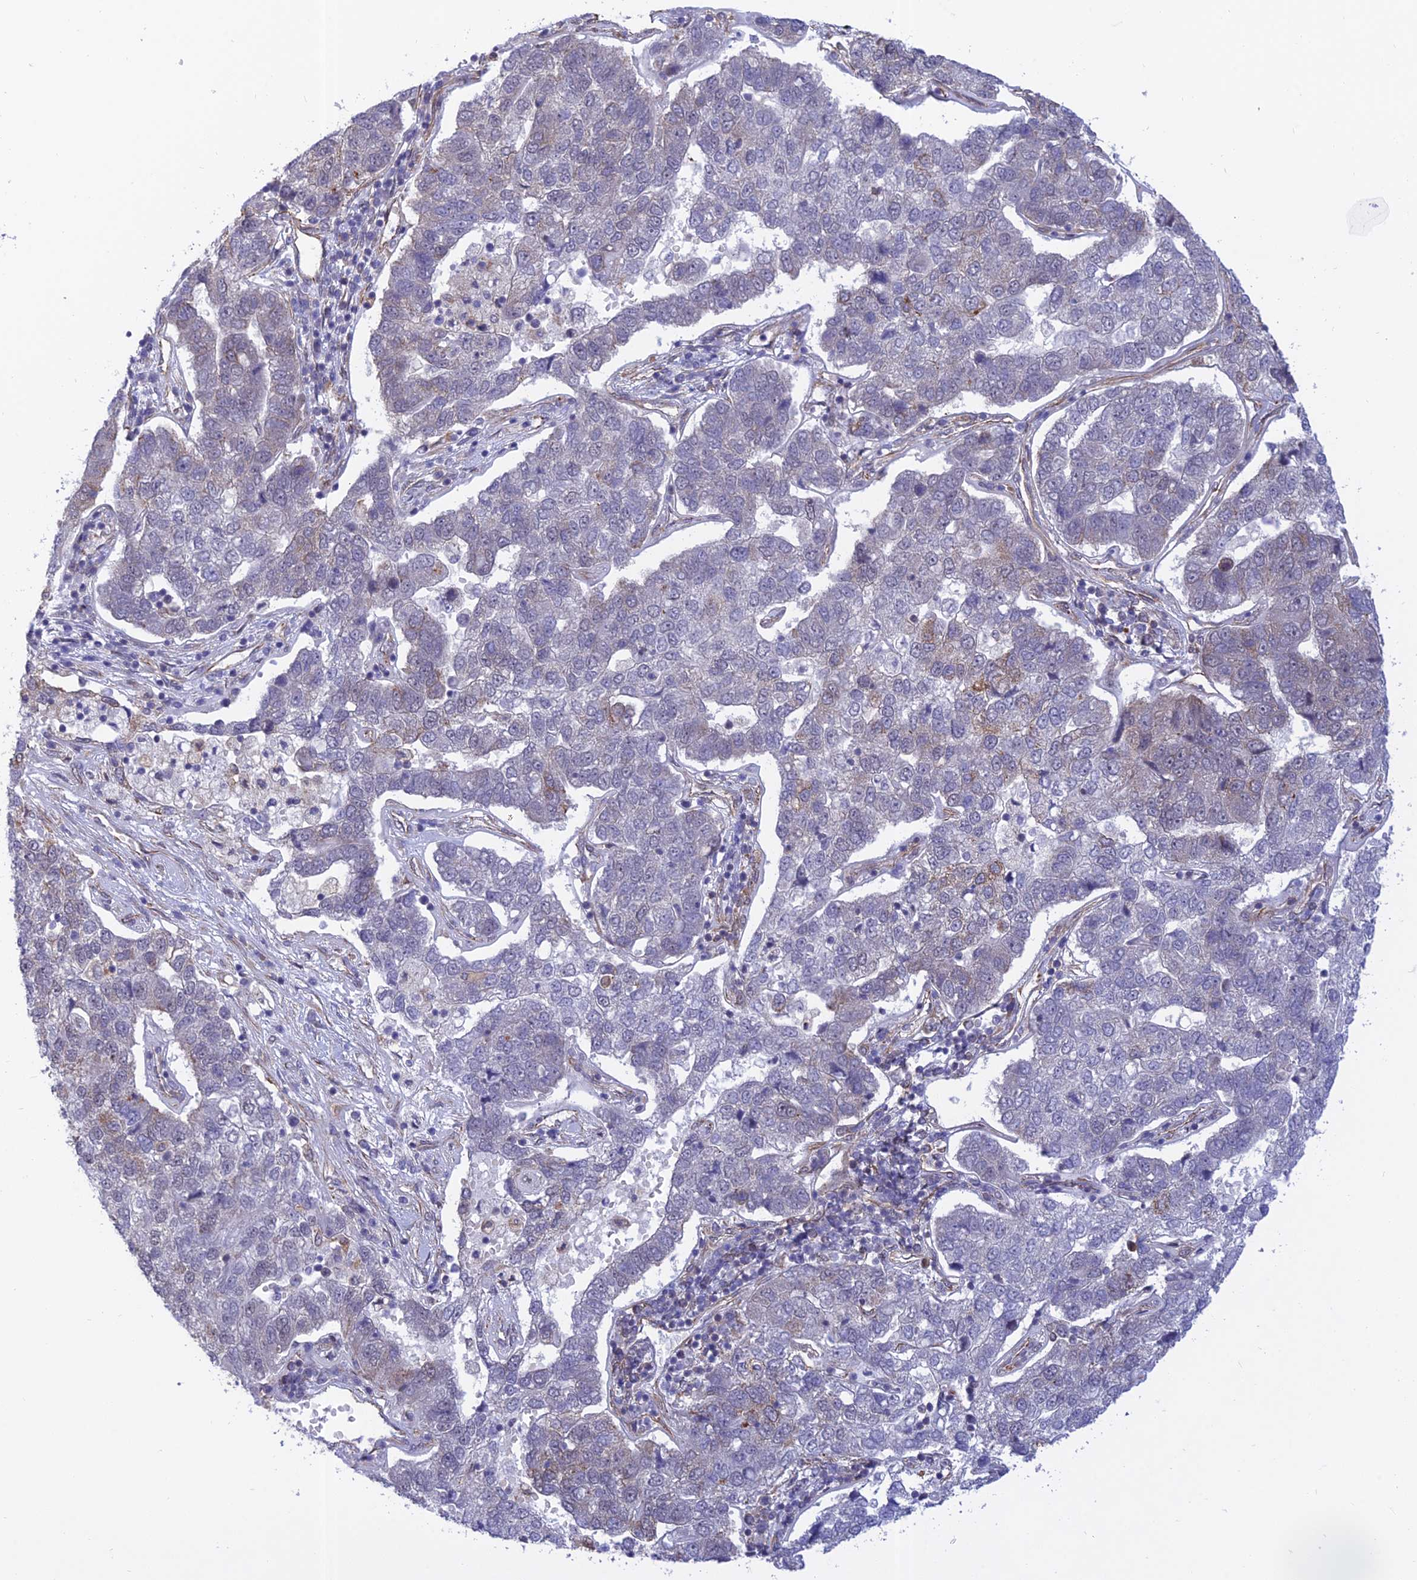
{"staining": {"intensity": "negative", "quantity": "none", "location": "none"}, "tissue": "pancreatic cancer", "cell_type": "Tumor cells", "image_type": "cancer", "snomed": [{"axis": "morphology", "description": "Adenocarcinoma, NOS"}, {"axis": "topography", "description": "Pancreas"}], "caption": "There is no significant staining in tumor cells of adenocarcinoma (pancreatic).", "gene": "PAGR1", "patient": {"sex": "female", "age": 61}}